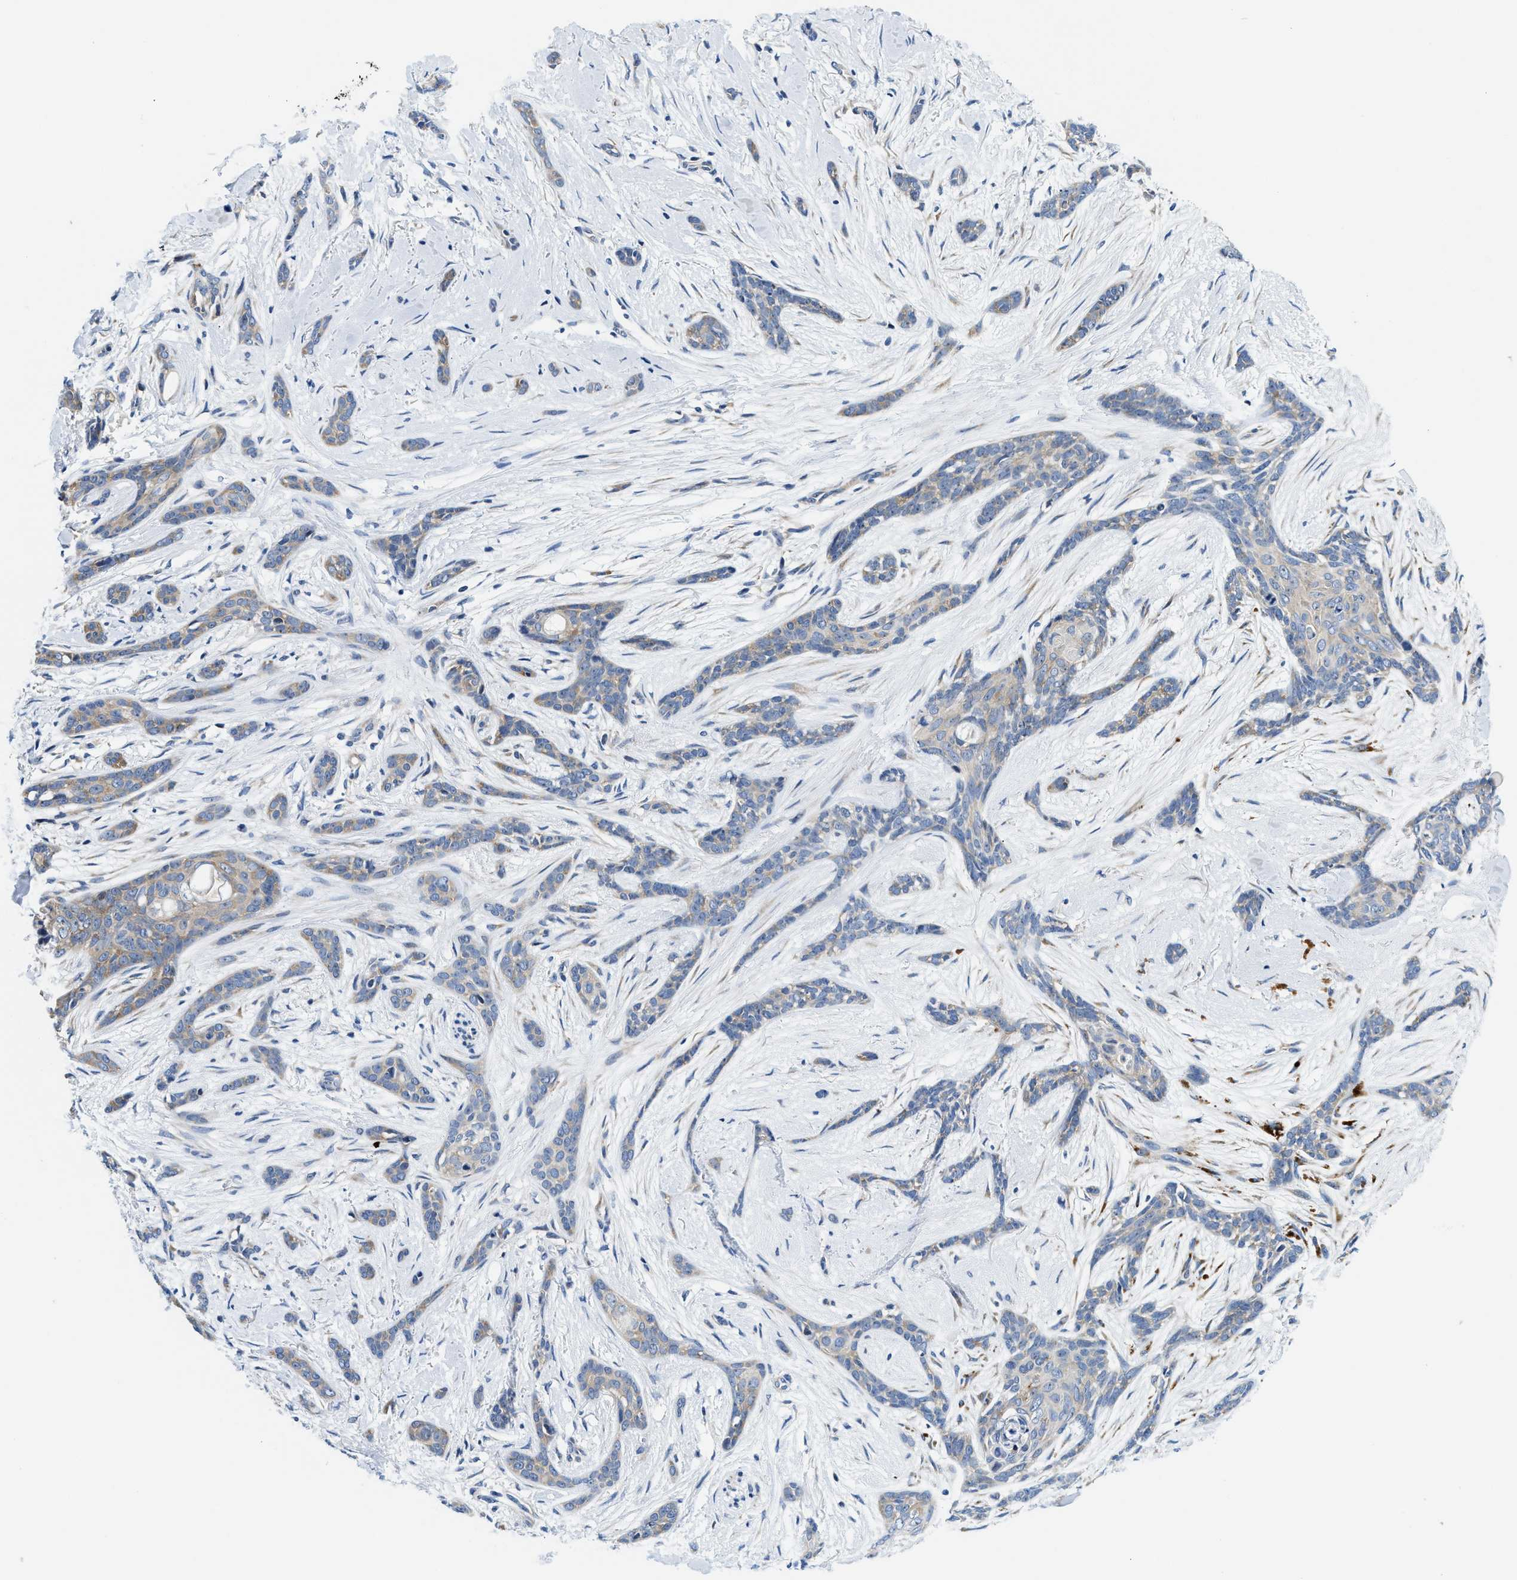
{"staining": {"intensity": "weak", "quantity": ">75%", "location": "cytoplasmic/membranous"}, "tissue": "skin cancer", "cell_type": "Tumor cells", "image_type": "cancer", "snomed": [{"axis": "morphology", "description": "Basal cell carcinoma"}, {"axis": "morphology", "description": "Adnexal tumor, benign"}, {"axis": "topography", "description": "Skin"}], "caption": "A brown stain shows weak cytoplasmic/membranous positivity of a protein in skin cancer (benign adnexal tumor) tumor cells.", "gene": "IKBKE", "patient": {"sex": "female", "age": 42}}